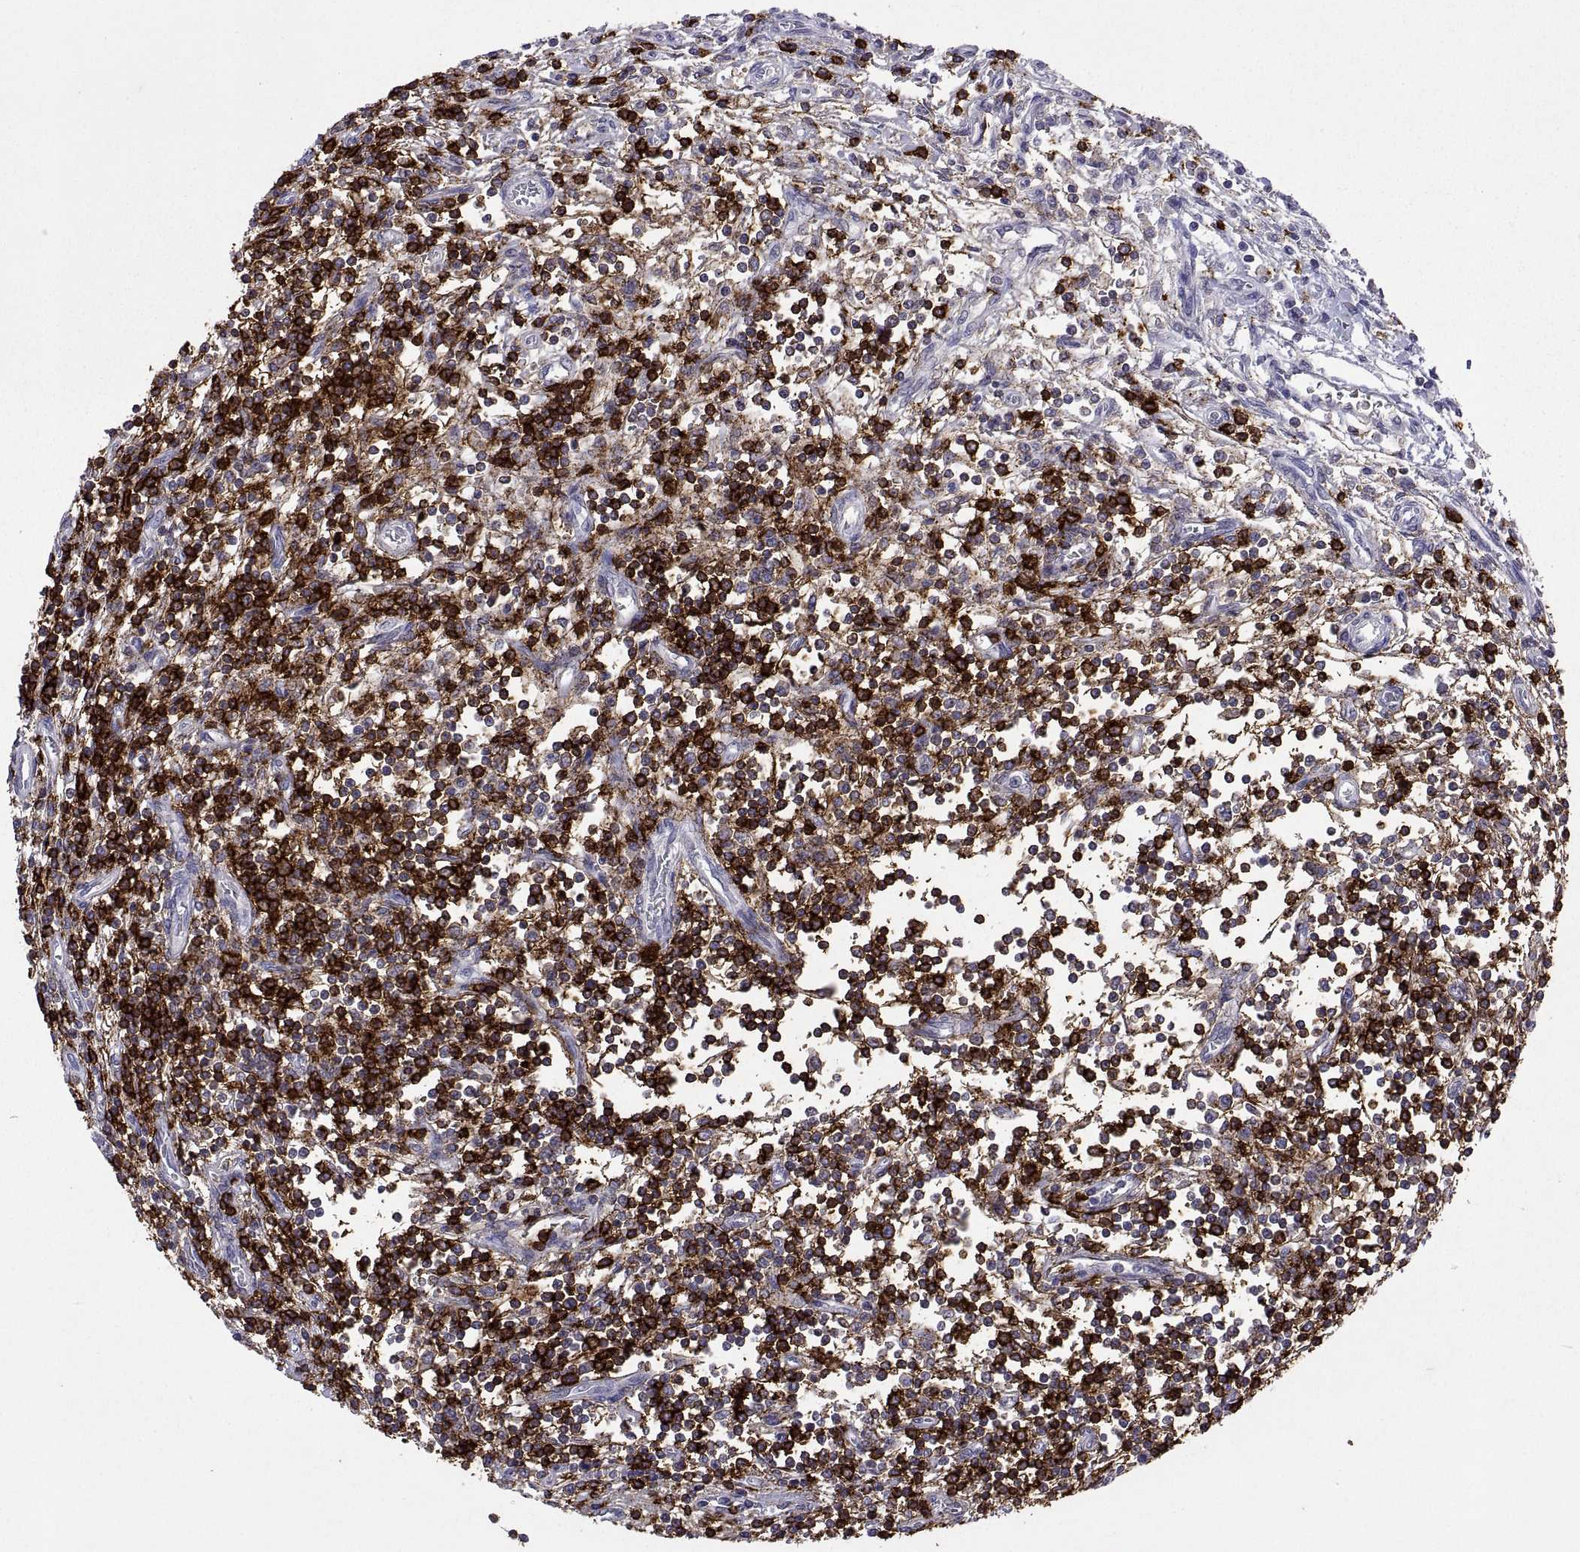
{"staining": {"intensity": "negative", "quantity": "none", "location": "none"}, "tissue": "testis cancer", "cell_type": "Tumor cells", "image_type": "cancer", "snomed": [{"axis": "morphology", "description": "Seminoma, NOS"}, {"axis": "topography", "description": "Testis"}], "caption": "Seminoma (testis) was stained to show a protein in brown. There is no significant expression in tumor cells.", "gene": "MS4A1", "patient": {"sex": "male", "age": 34}}